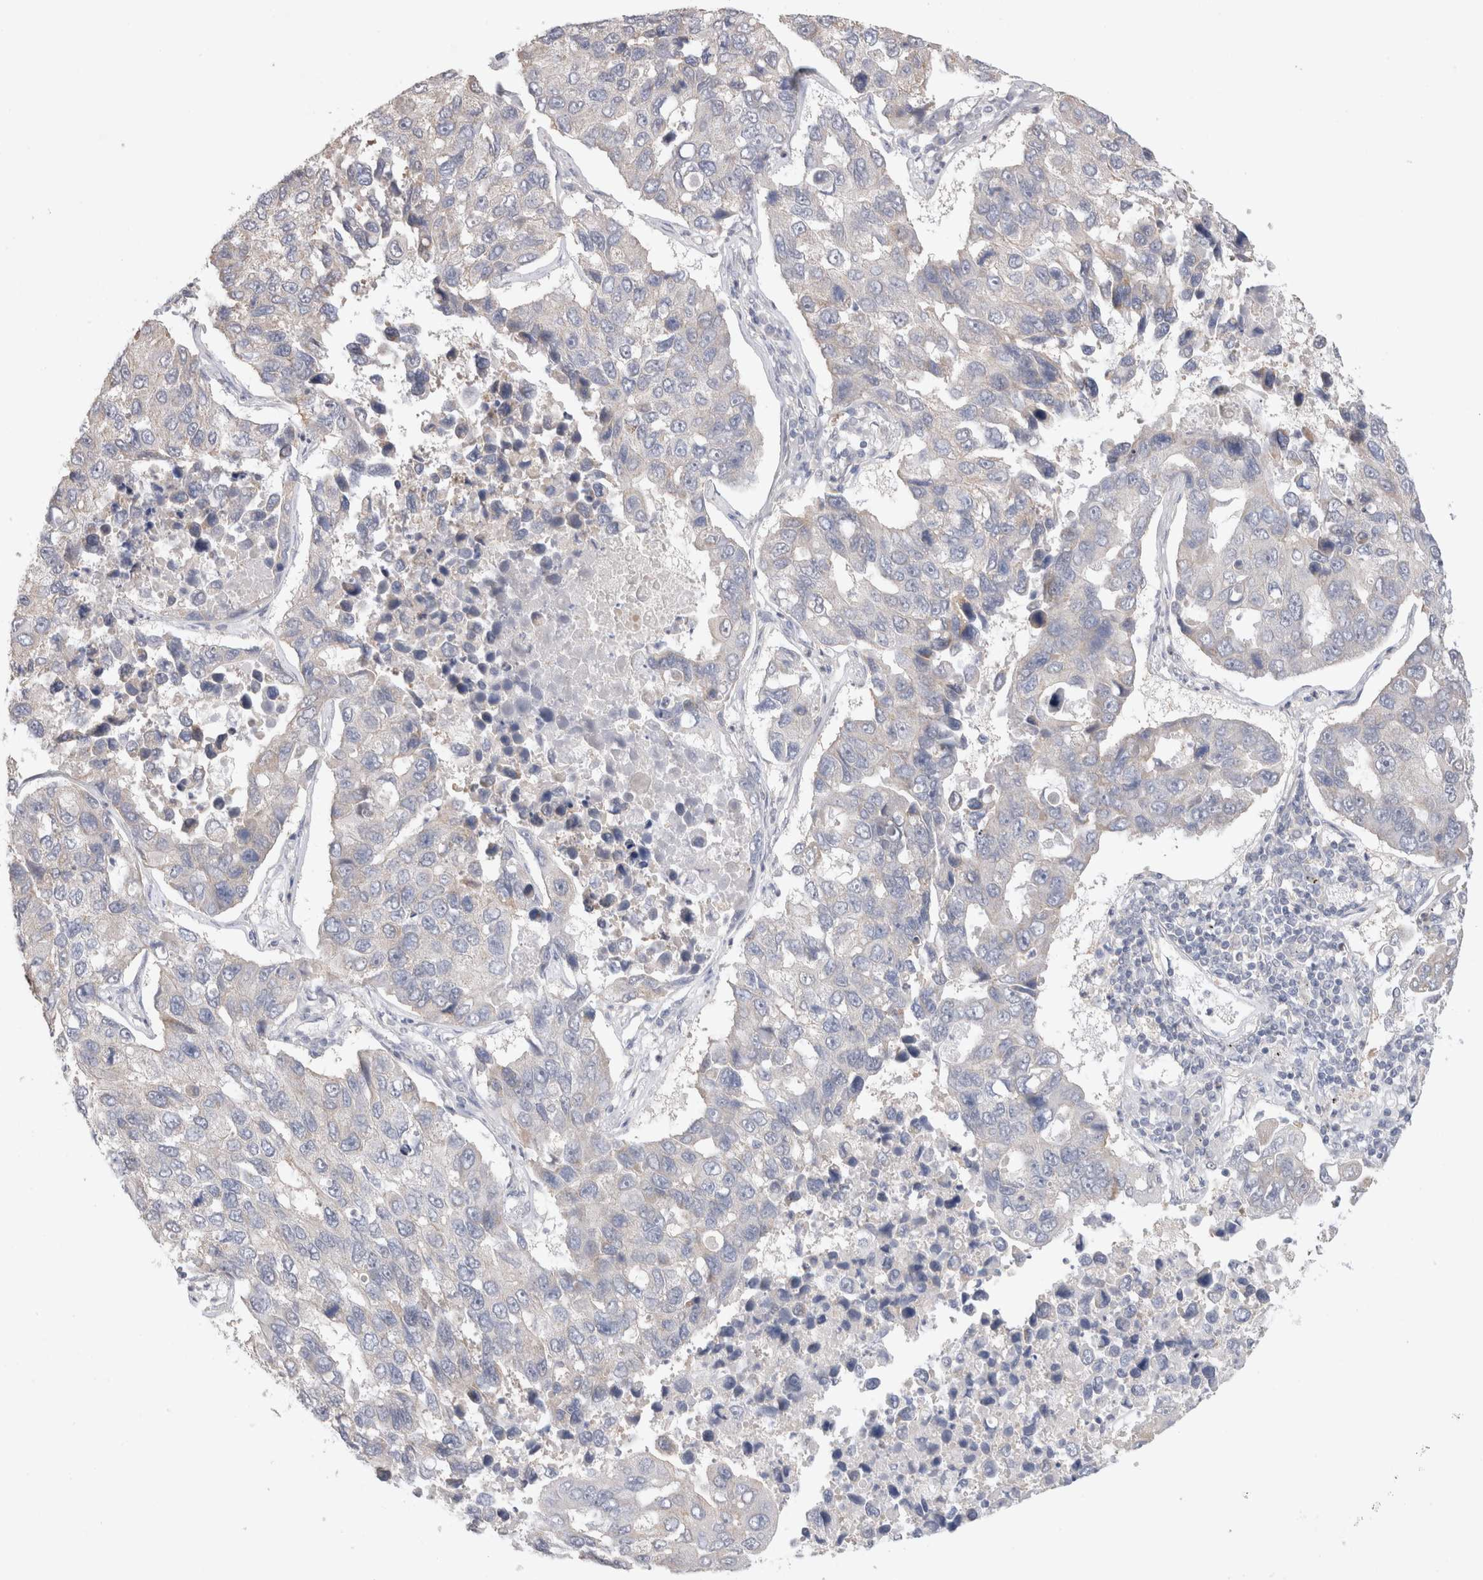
{"staining": {"intensity": "weak", "quantity": "<25%", "location": "cytoplasmic/membranous"}, "tissue": "lung cancer", "cell_type": "Tumor cells", "image_type": "cancer", "snomed": [{"axis": "morphology", "description": "Adenocarcinoma, NOS"}, {"axis": "topography", "description": "Lung"}], "caption": "Immunohistochemical staining of lung cancer (adenocarcinoma) exhibits no significant staining in tumor cells.", "gene": "DMD", "patient": {"sex": "male", "age": 64}}